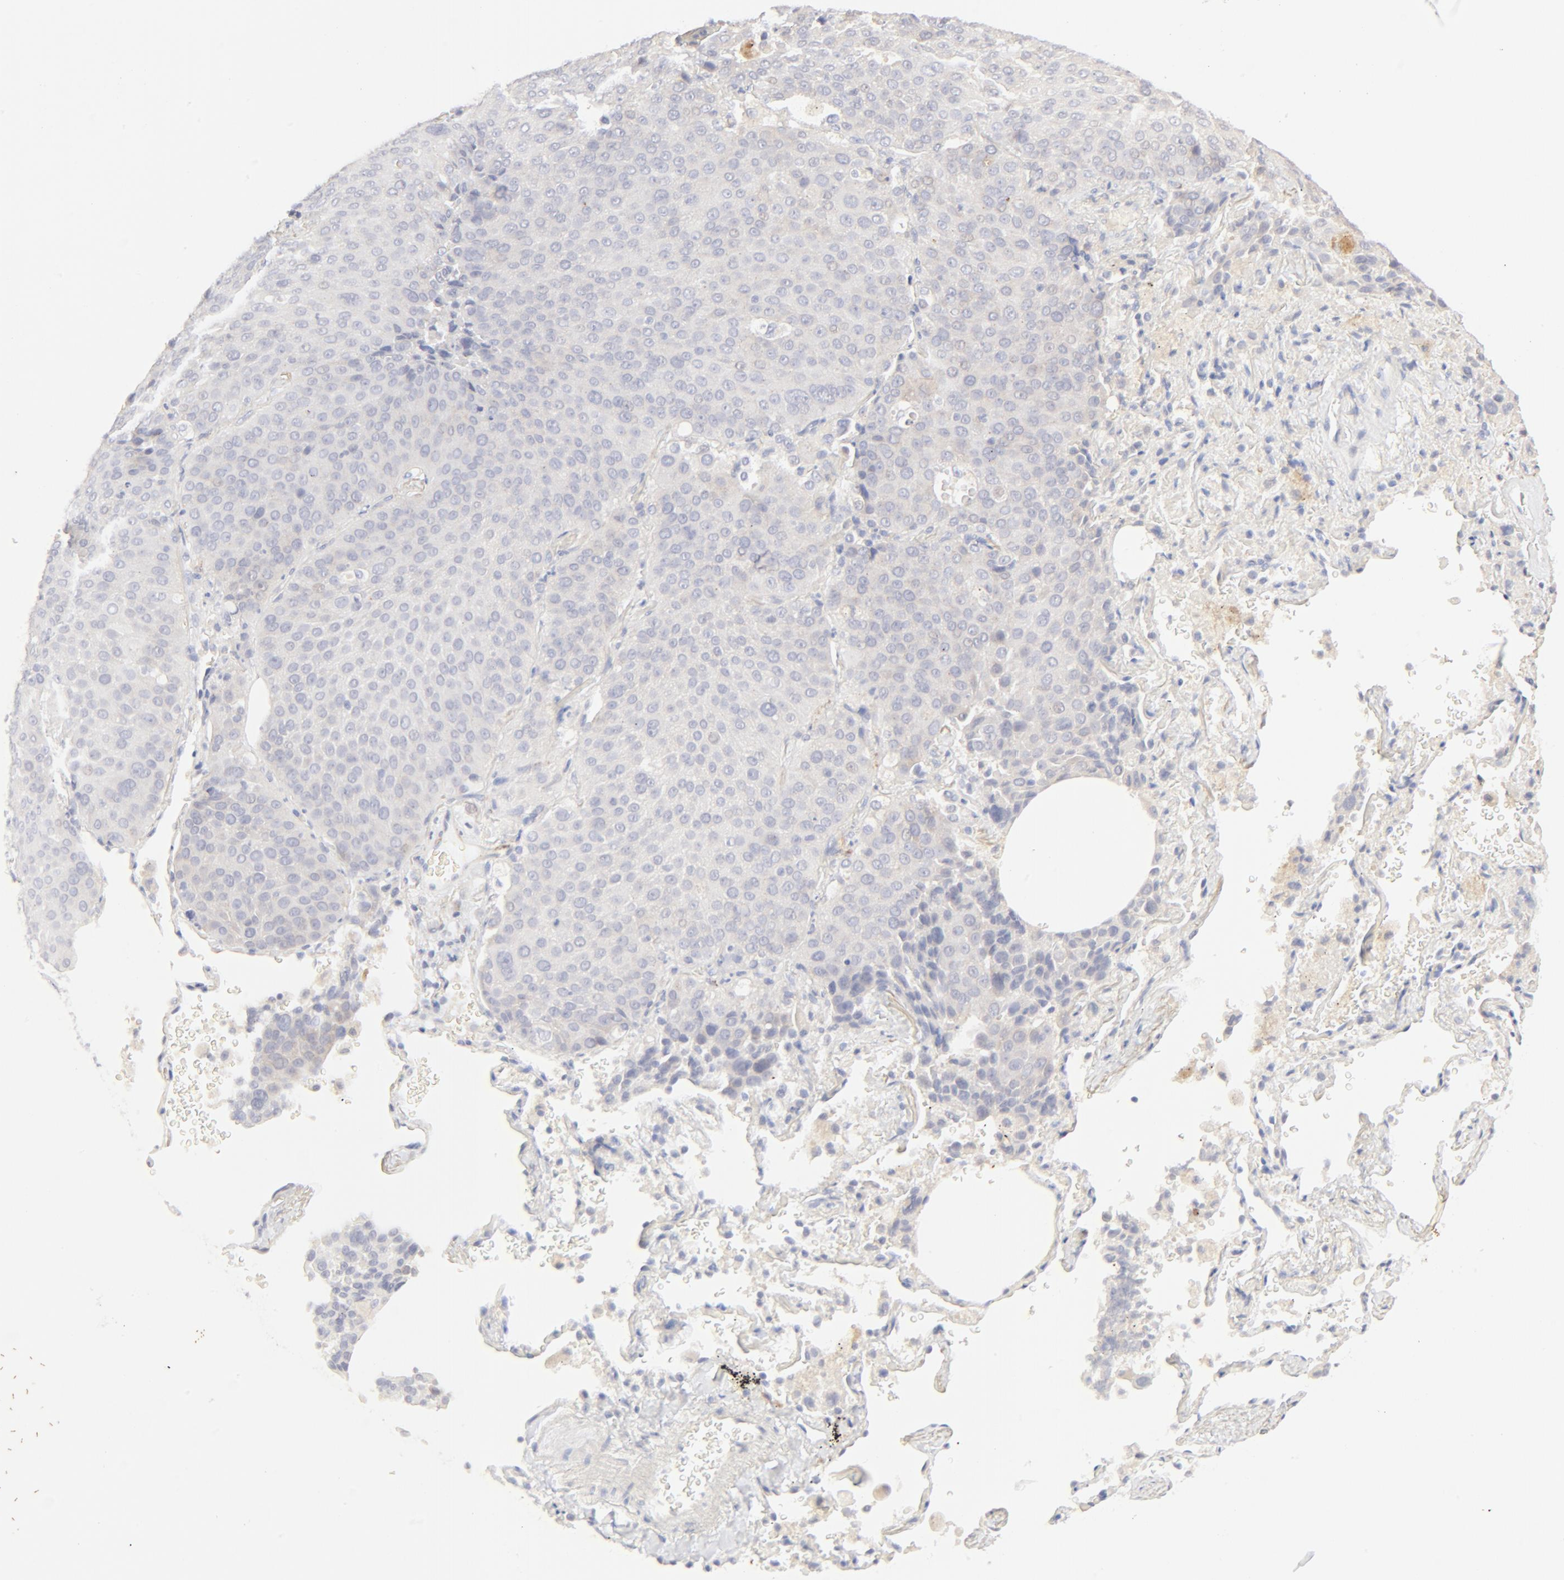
{"staining": {"intensity": "negative", "quantity": "none", "location": "none"}, "tissue": "lung cancer", "cell_type": "Tumor cells", "image_type": "cancer", "snomed": [{"axis": "morphology", "description": "Squamous cell carcinoma, NOS"}, {"axis": "topography", "description": "Lung"}], "caption": "An immunohistochemistry photomicrograph of lung cancer (squamous cell carcinoma) is shown. There is no staining in tumor cells of lung cancer (squamous cell carcinoma).", "gene": "NKX2-2", "patient": {"sex": "male", "age": 54}}